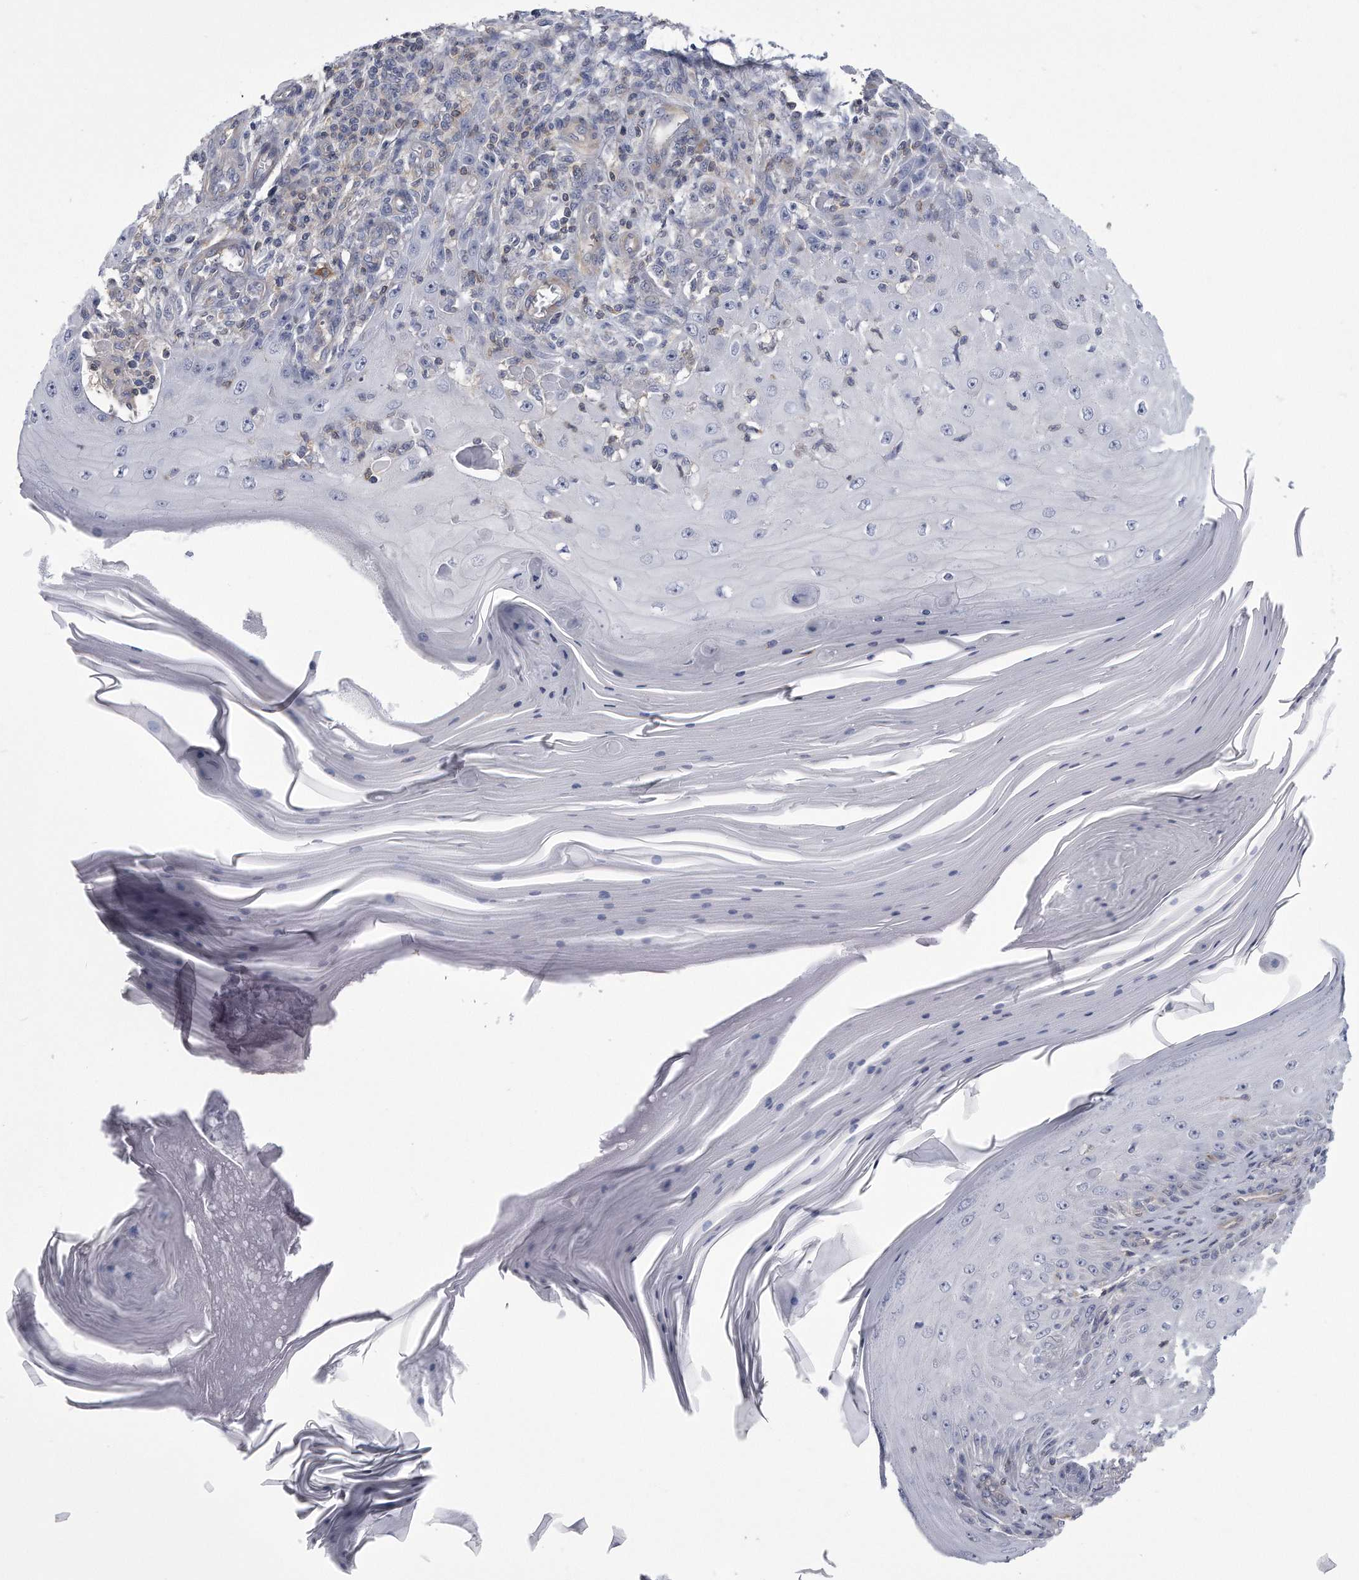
{"staining": {"intensity": "negative", "quantity": "none", "location": "none"}, "tissue": "skin cancer", "cell_type": "Tumor cells", "image_type": "cancer", "snomed": [{"axis": "morphology", "description": "Squamous cell carcinoma, NOS"}, {"axis": "topography", "description": "Skin"}], "caption": "Protein analysis of skin squamous cell carcinoma reveals no significant positivity in tumor cells. Nuclei are stained in blue.", "gene": "PYGB", "patient": {"sex": "female", "age": 73}}